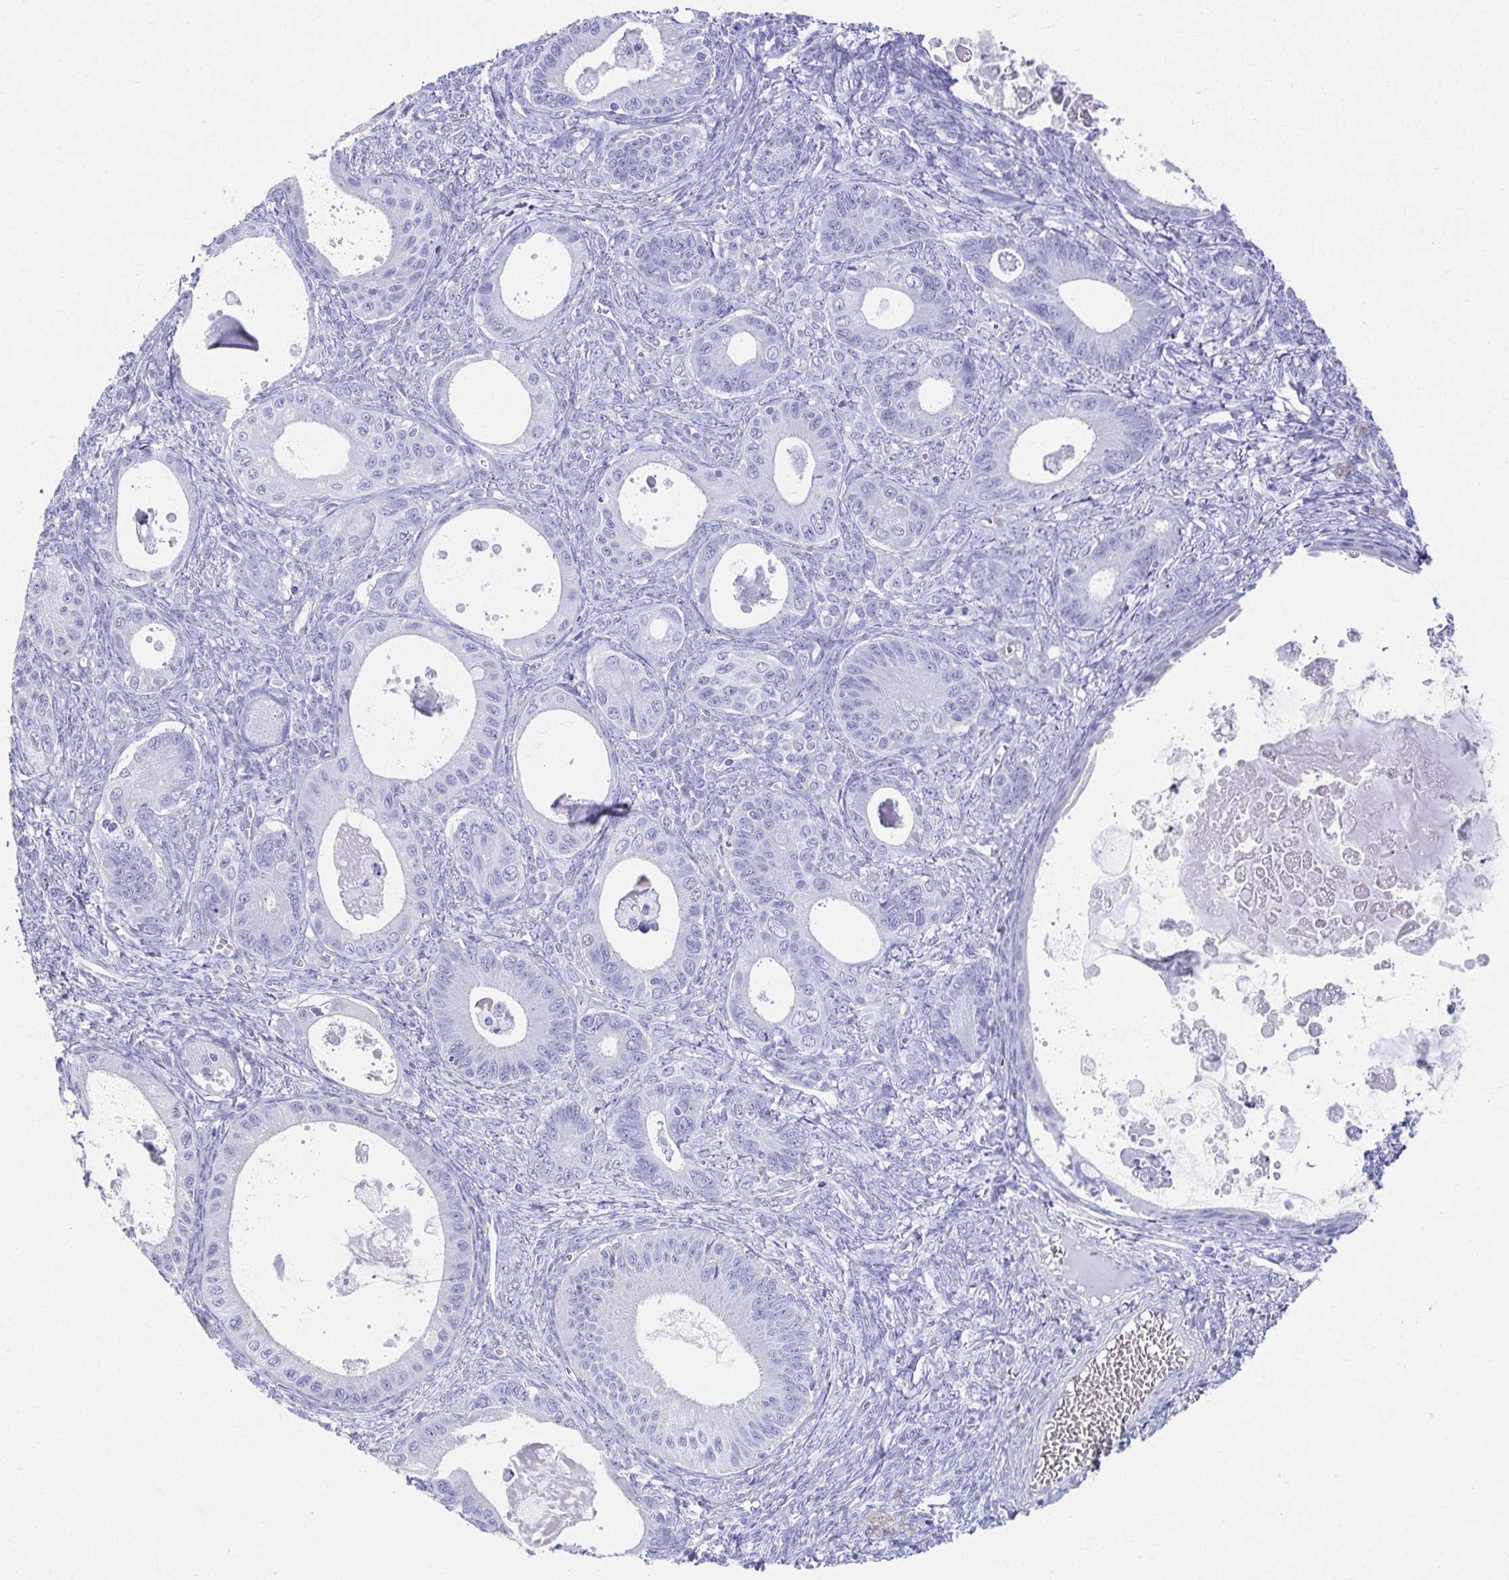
{"staining": {"intensity": "negative", "quantity": "none", "location": "none"}, "tissue": "ovarian cancer", "cell_type": "Tumor cells", "image_type": "cancer", "snomed": [{"axis": "morphology", "description": "Cystadenocarcinoma, mucinous, NOS"}, {"axis": "topography", "description": "Ovary"}], "caption": "The photomicrograph displays no significant staining in tumor cells of mucinous cystadenocarcinoma (ovarian).", "gene": "GHRL", "patient": {"sex": "female", "age": 64}}